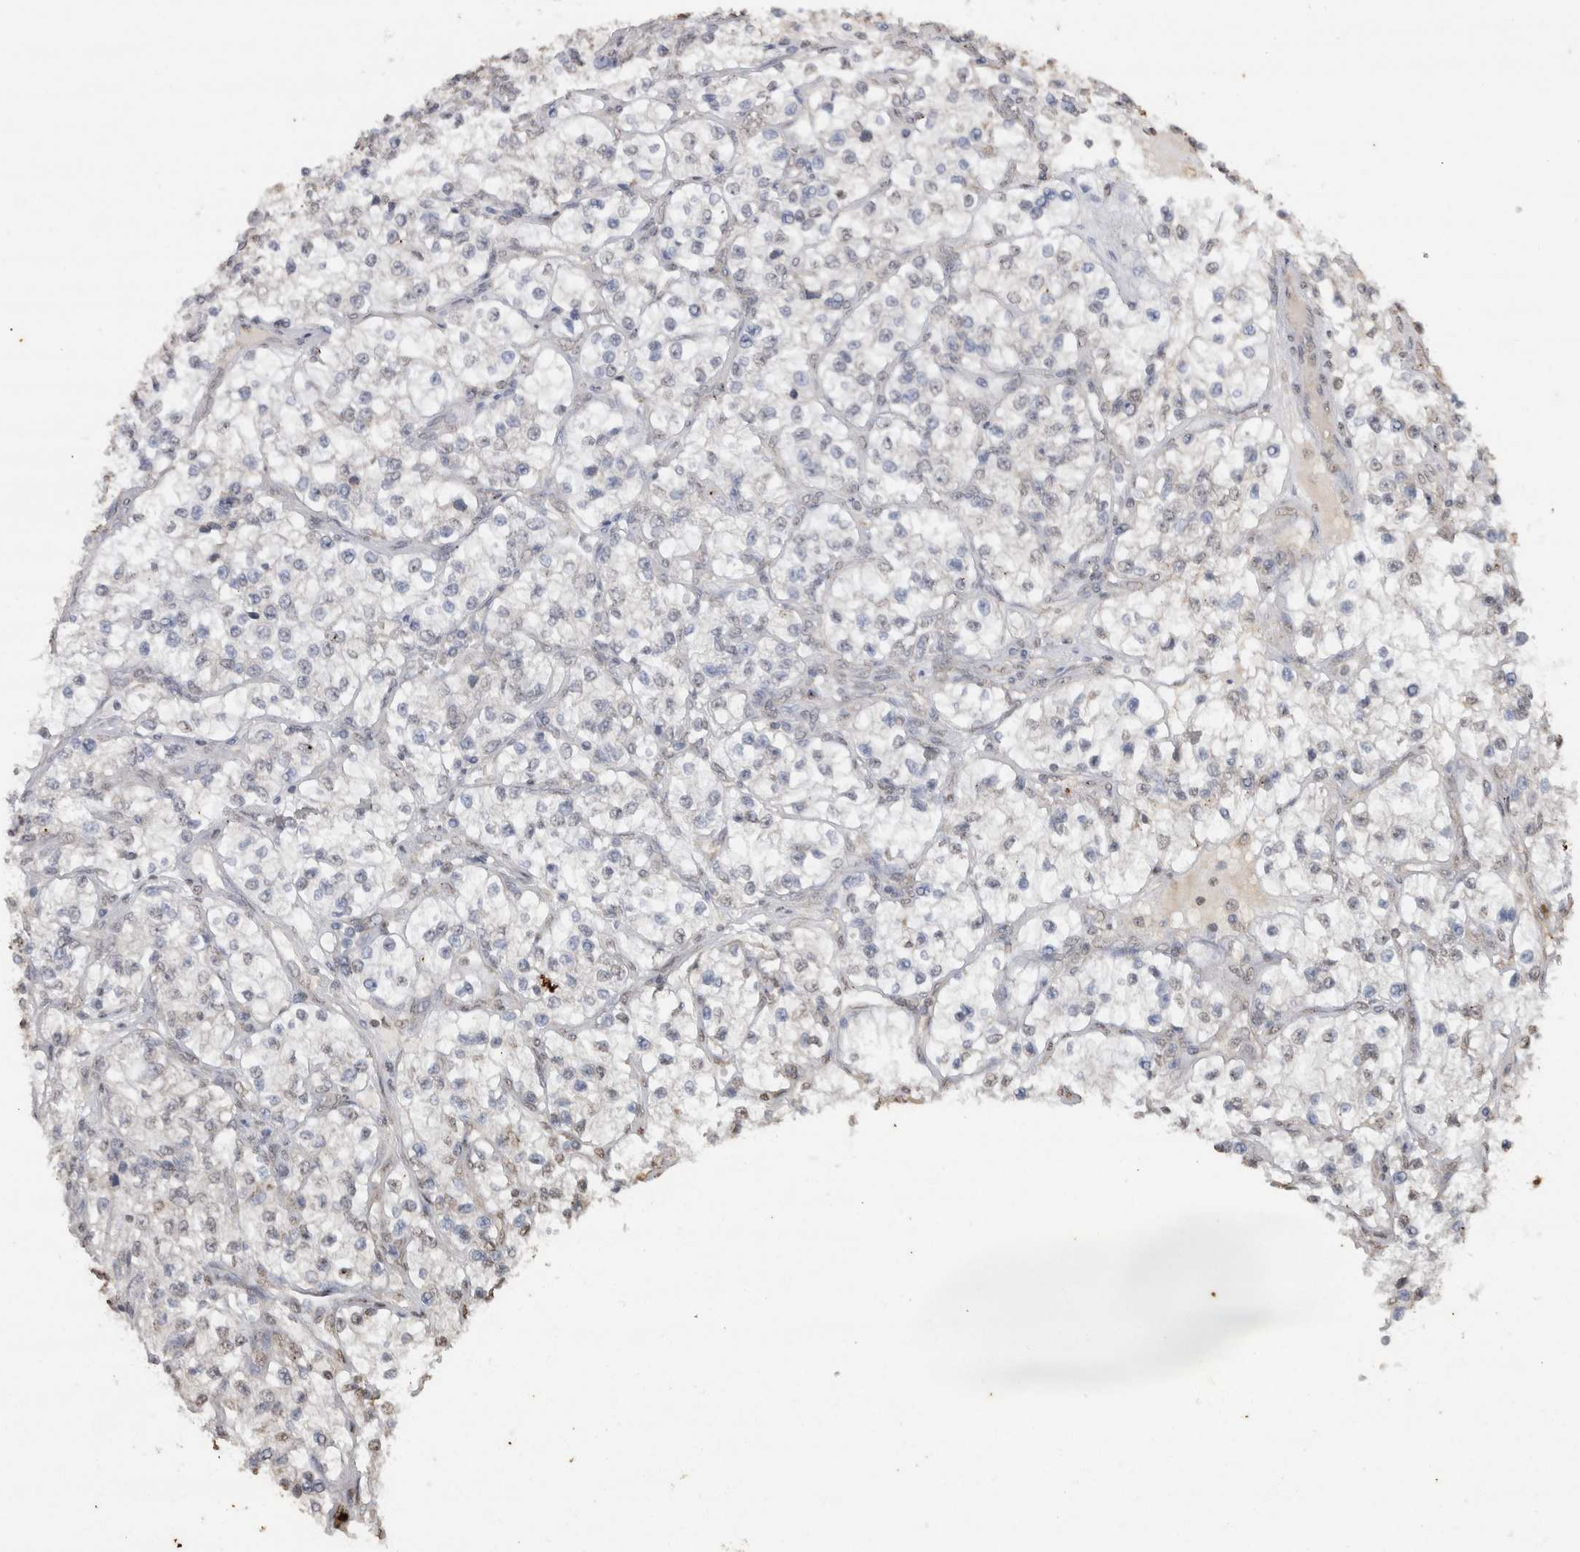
{"staining": {"intensity": "weak", "quantity": "<25%", "location": "nuclear"}, "tissue": "renal cancer", "cell_type": "Tumor cells", "image_type": "cancer", "snomed": [{"axis": "morphology", "description": "Adenocarcinoma, NOS"}, {"axis": "topography", "description": "Kidney"}], "caption": "Histopathology image shows no protein positivity in tumor cells of adenocarcinoma (renal) tissue. (DAB immunohistochemistry (IHC) visualized using brightfield microscopy, high magnification).", "gene": "CRELD2", "patient": {"sex": "female", "age": 57}}